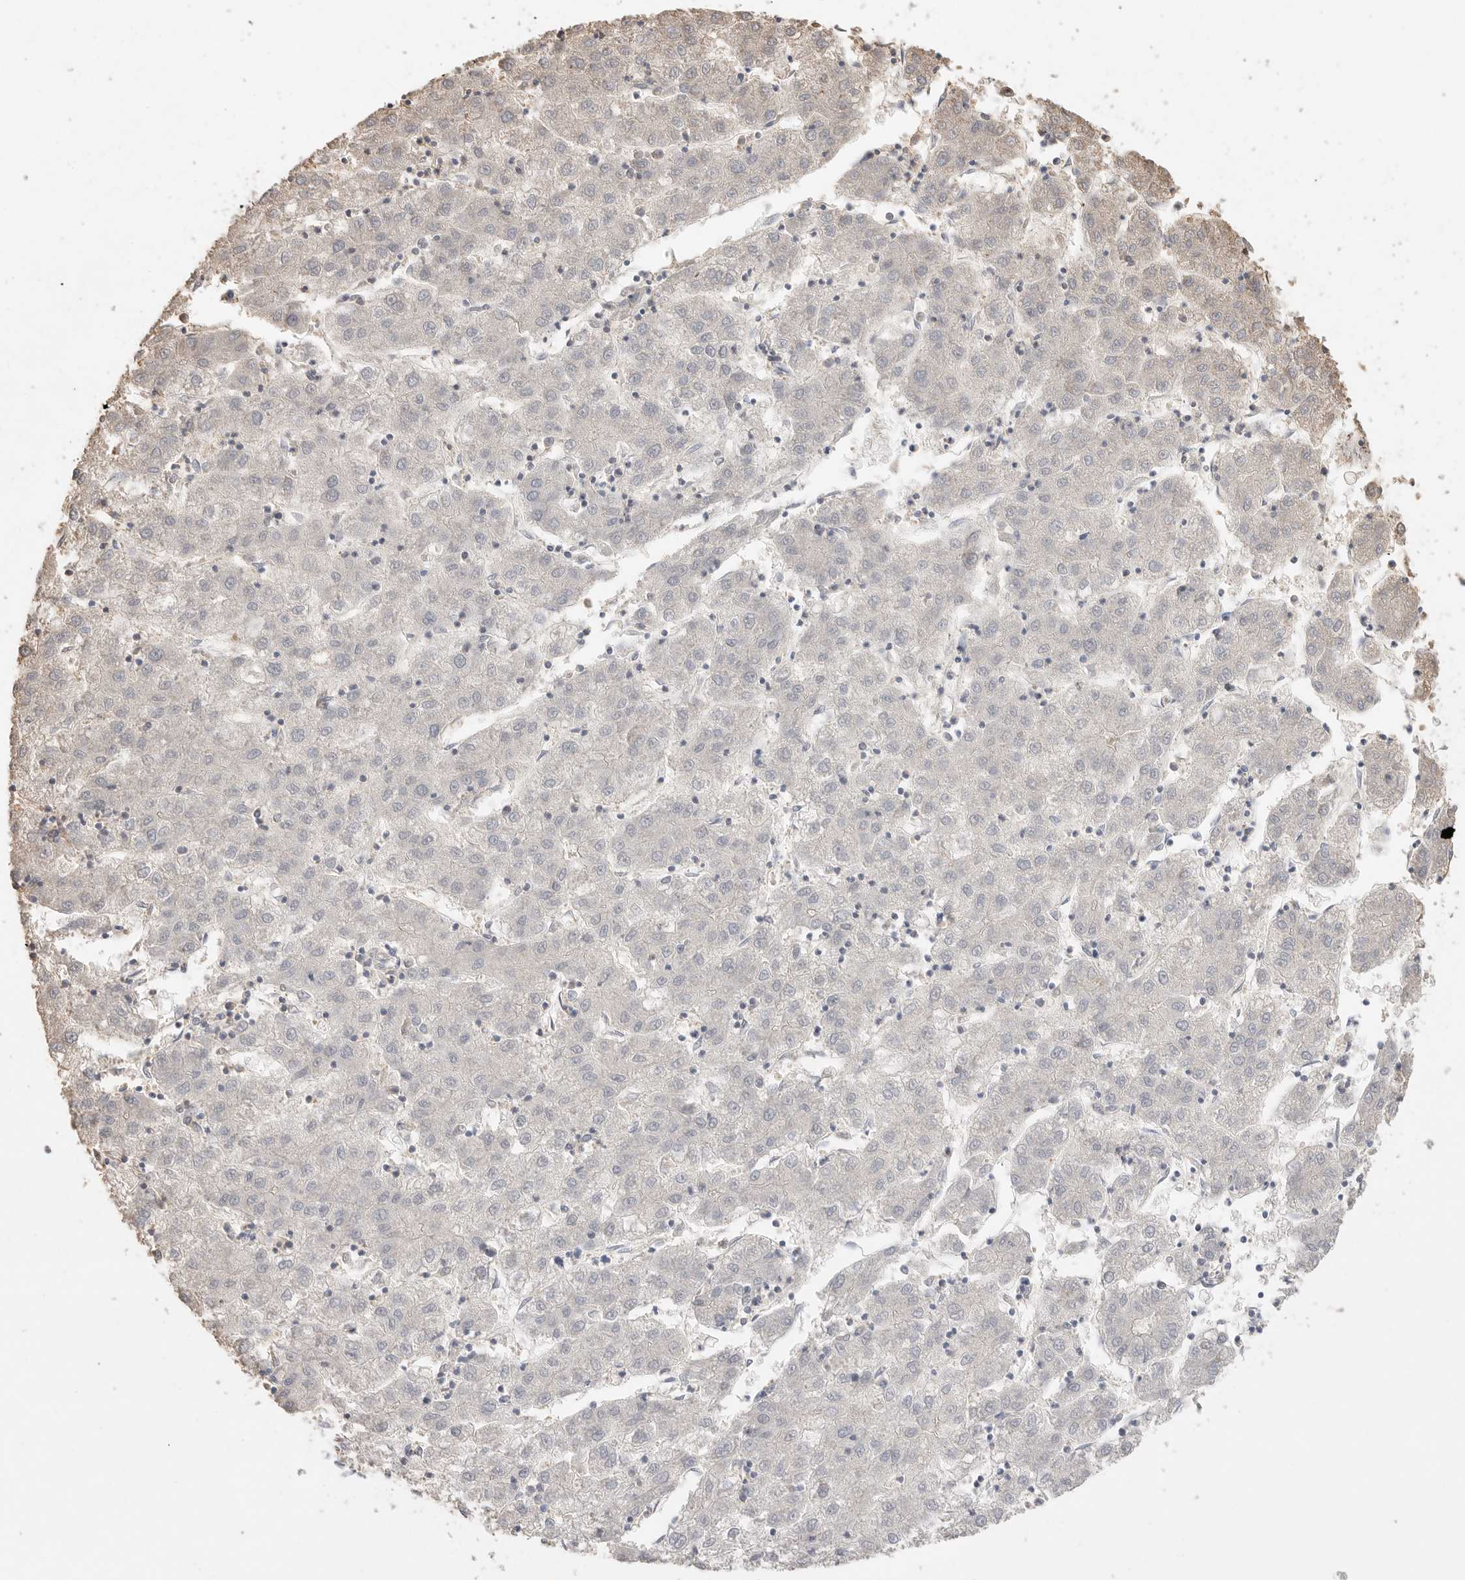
{"staining": {"intensity": "negative", "quantity": "none", "location": "none"}, "tissue": "liver cancer", "cell_type": "Tumor cells", "image_type": "cancer", "snomed": [{"axis": "morphology", "description": "Carcinoma, Hepatocellular, NOS"}, {"axis": "topography", "description": "Liver"}], "caption": "Tumor cells show no significant positivity in liver hepatocellular carcinoma. The staining is performed using DAB (3,3'-diaminobenzidine) brown chromogen with nuclei counter-stained in using hematoxylin.", "gene": "MAP2K1", "patient": {"sex": "male", "age": 72}}